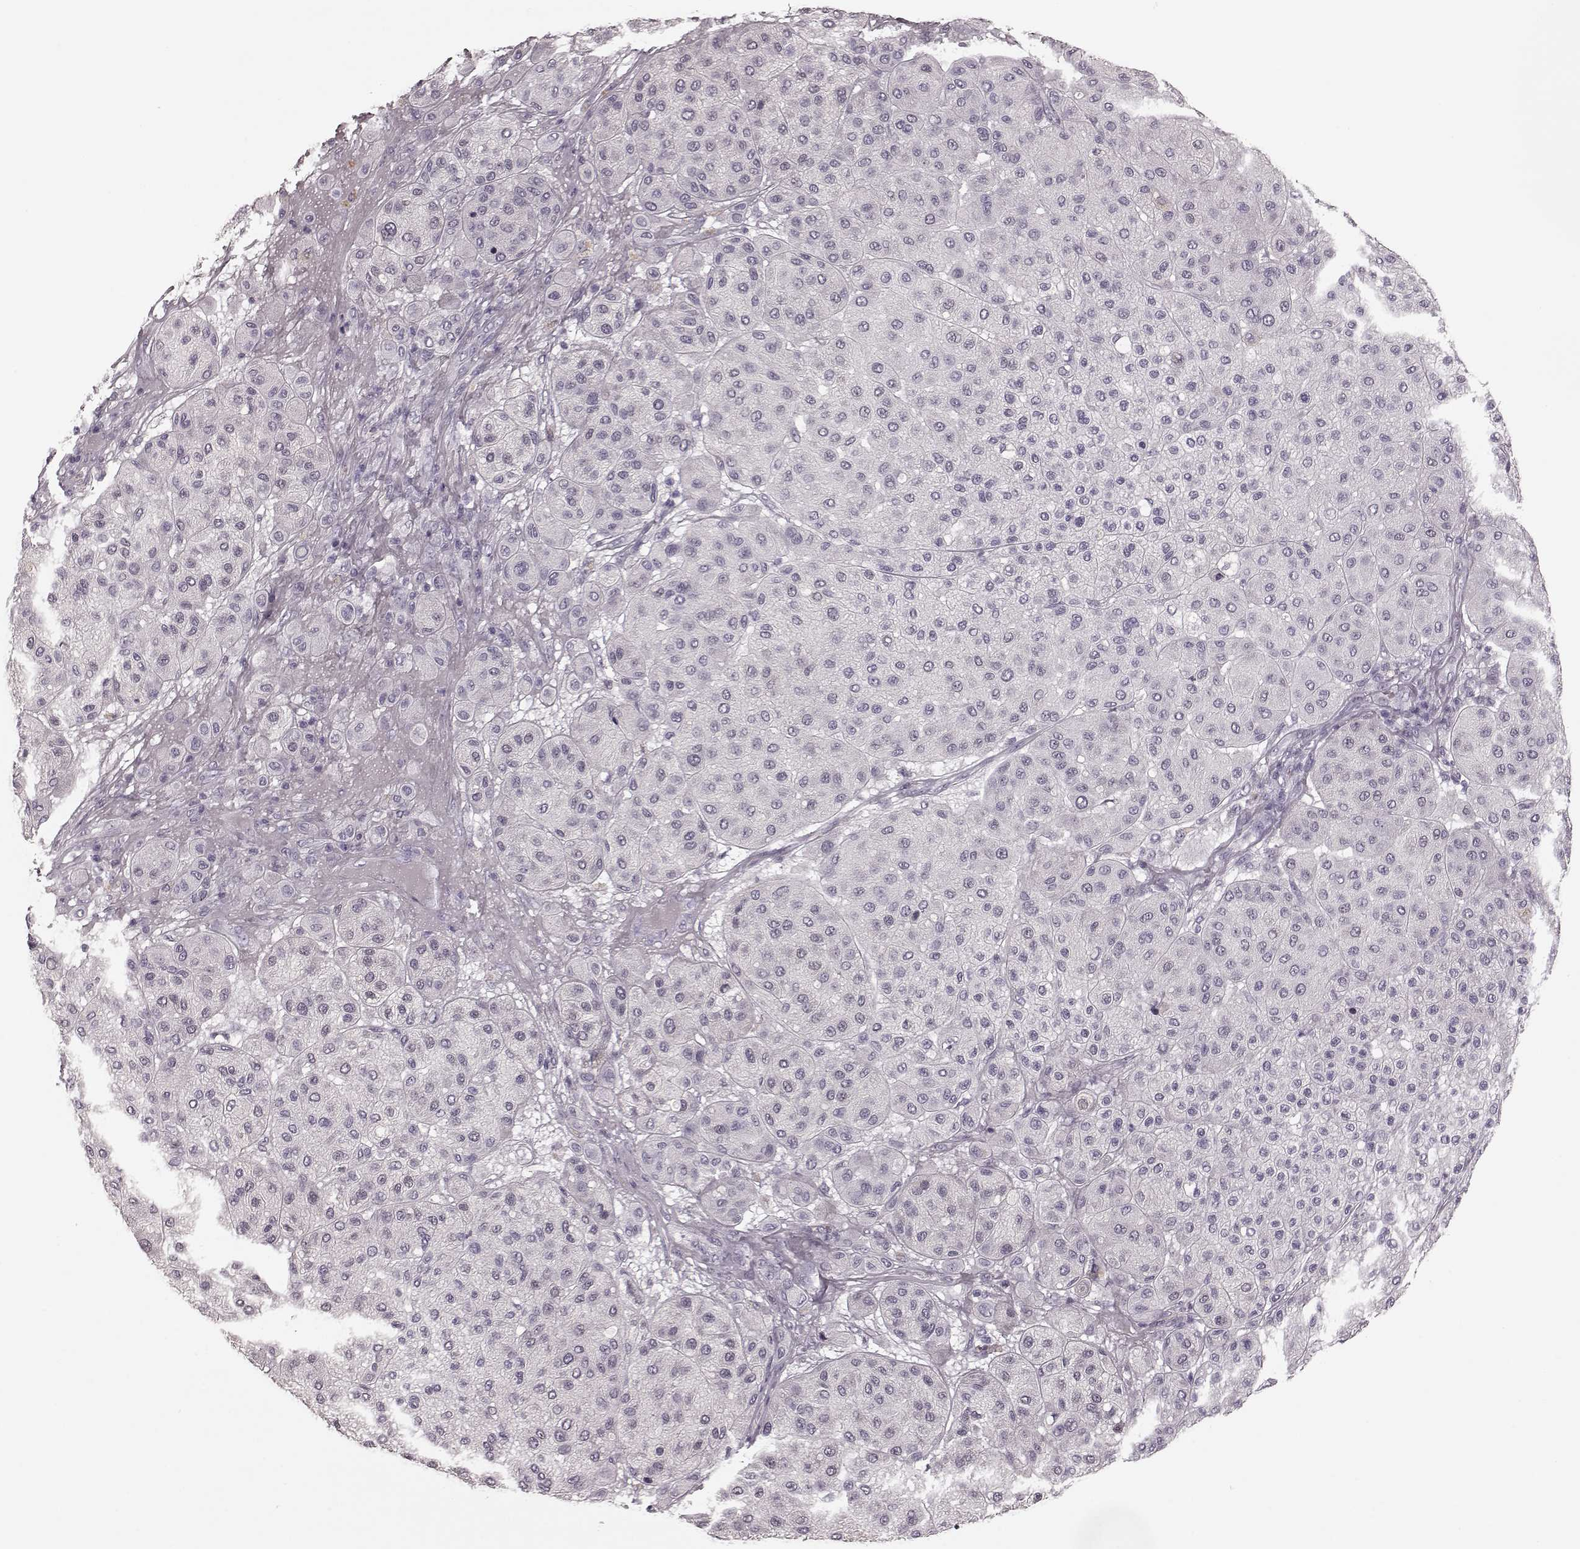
{"staining": {"intensity": "negative", "quantity": "none", "location": "none"}, "tissue": "melanoma", "cell_type": "Tumor cells", "image_type": "cancer", "snomed": [{"axis": "morphology", "description": "Malignant melanoma, Metastatic site"}, {"axis": "topography", "description": "Smooth muscle"}], "caption": "High magnification brightfield microscopy of melanoma stained with DAB (3,3'-diaminobenzidine) (brown) and counterstained with hematoxylin (blue): tumor cells show no significant expression. The staining was performed using DAB to visualize the protein expression in brown, while the nuclei were stained in blue with hematoxylin (Magnification: 20x).", "gene": "CST7", "patient": {"sex": "male", "age": 41}}